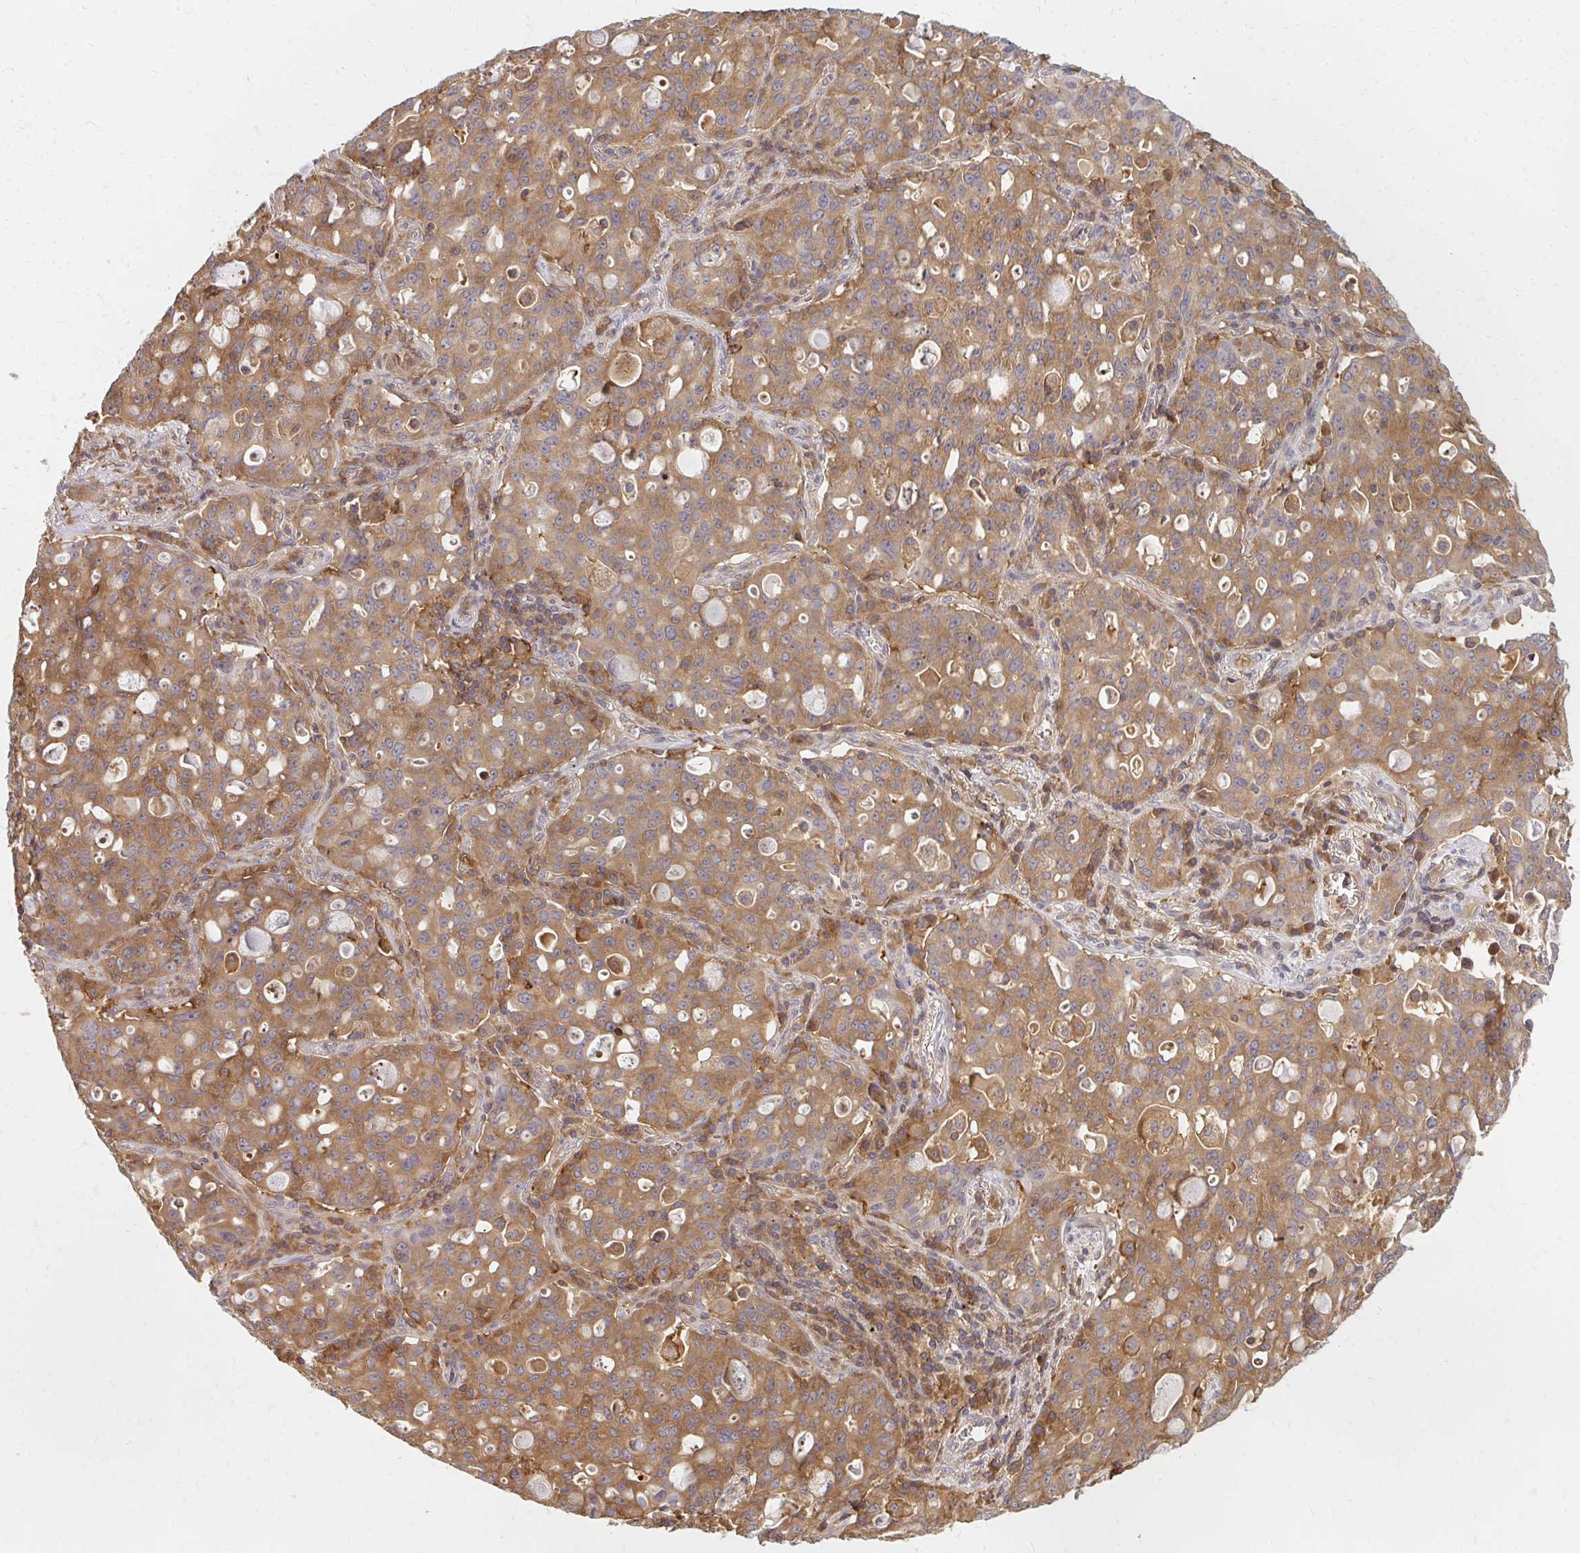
{"staining": {"intensity": "moderate", "quantity": ">75%", "location": "cytoplasmic/membranous"}, "tissue": "lung cancer", "cell_type": "Tumor cells", "image_type": "cancer", "snomed": [{"axis": "morphology", "description": "Adenocarcinoma, NOS"}, {"axis": "topography", "description": "Lung"}], "caption": "A brown stain shows moderate cytoplasmic/membranous positivity of a protein in lung adenocarcinoma tumor cells.", "gene": "ZNF285", "patient": {"sex": "female", "age": 44}}